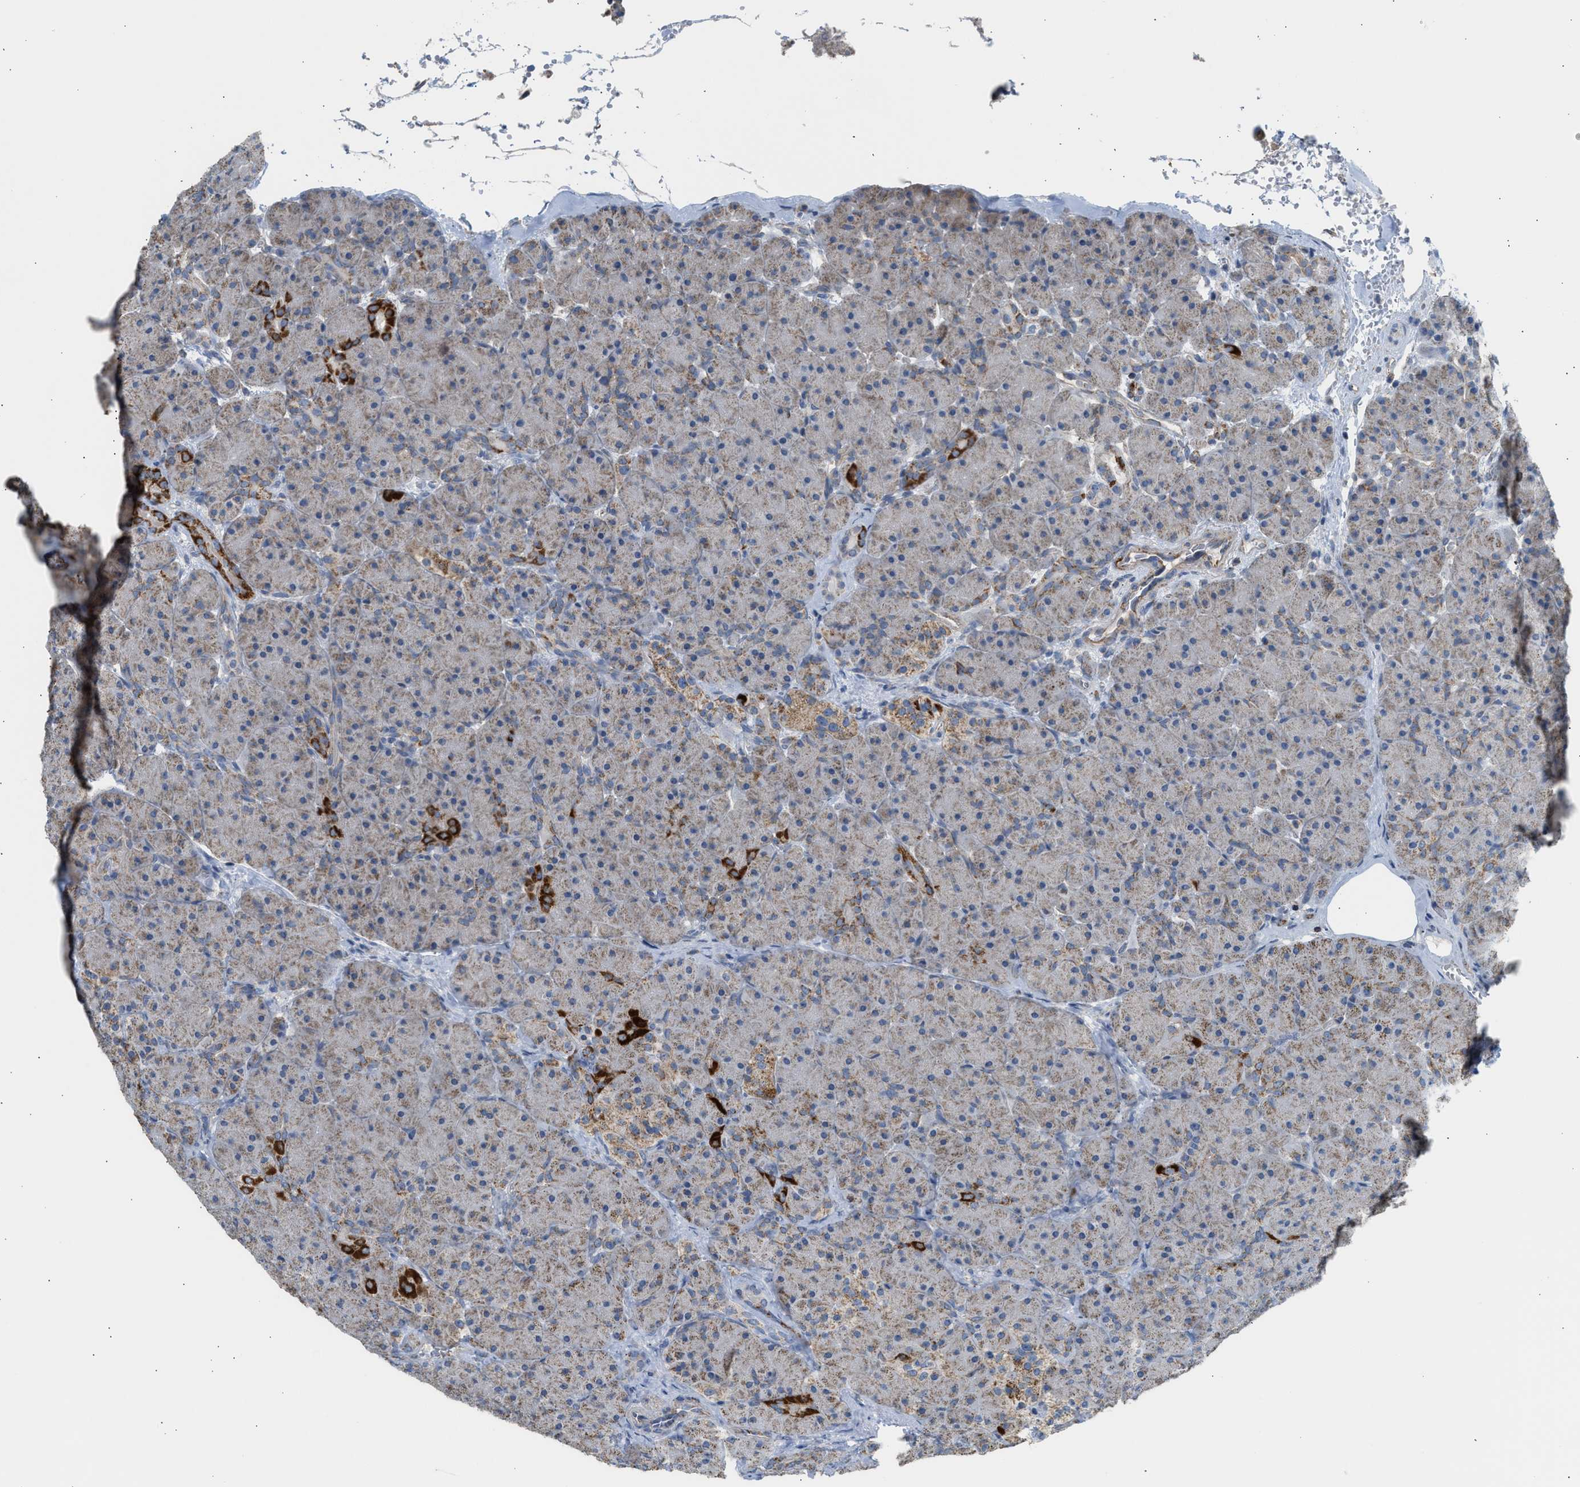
{"staining": {"intensity": "strong", "quantity": "<25%", "location": "cytoplasmic/membranous"}, "tissue": "pancreas", "cell_type": "Exocrine glandular cells", "image_type": "normal", "snomed": [{"axis": "morphology", "description": "Normal tissue, NOS"}, {"axis": "topography", "description": "Pancreas"}], "caption": "This photomicrograph exhibits benign pancreas stained with immunohistochemistry to label a protein in brown. The cytoplasmic/membranous of exocrine glandular cells show strong positivity for the protein. Nuclei are counter-stained blue.", "gene": "GOT2", "patient": {"sex": "male", "age": 66}}